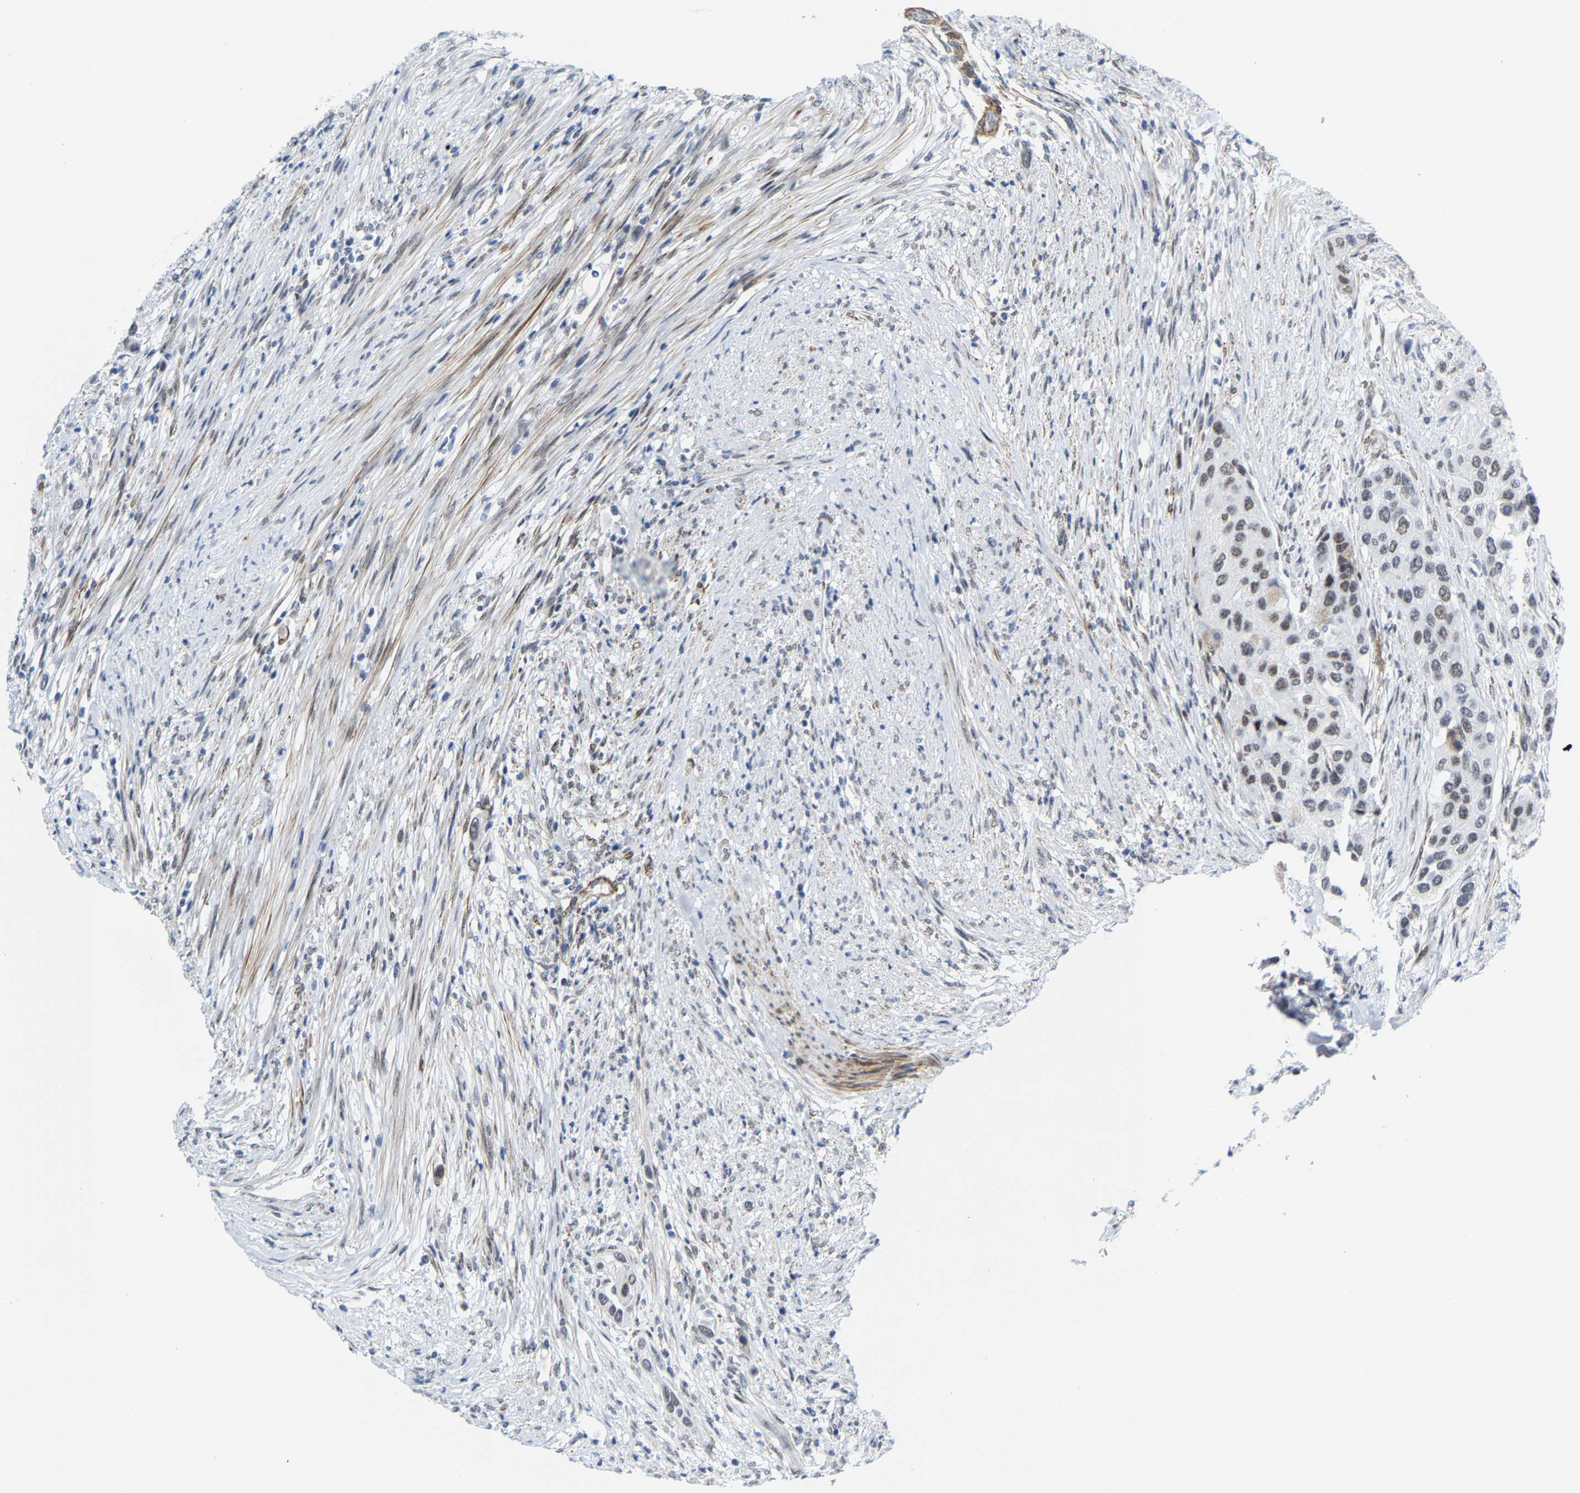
{"staining": {"intensity": "weak", "quantity": "25%-75%", "location": "nuclear"}, "tissue": "urothelial cancer", "cell_type": "Tumor cells", "image_type": "cancer", "snomed": [{"axis": "morphology", "description": "Urothelial carcinoma, High grade"}, {"axis": "topography", "description": "Urinary bladder"}], "caption": "A low amount of weak nuclear staining is seen in about 25%-75% of tumor cells in urothelial cancer tissue. The staining was performed using DAB (3,3'-diaminobenzidine), with brown indicating positive protein expression. Nuclei are stained blue with hematoxylin.", "gene": "FAM180A", "patient": {"sex": "female", "age": 56}}